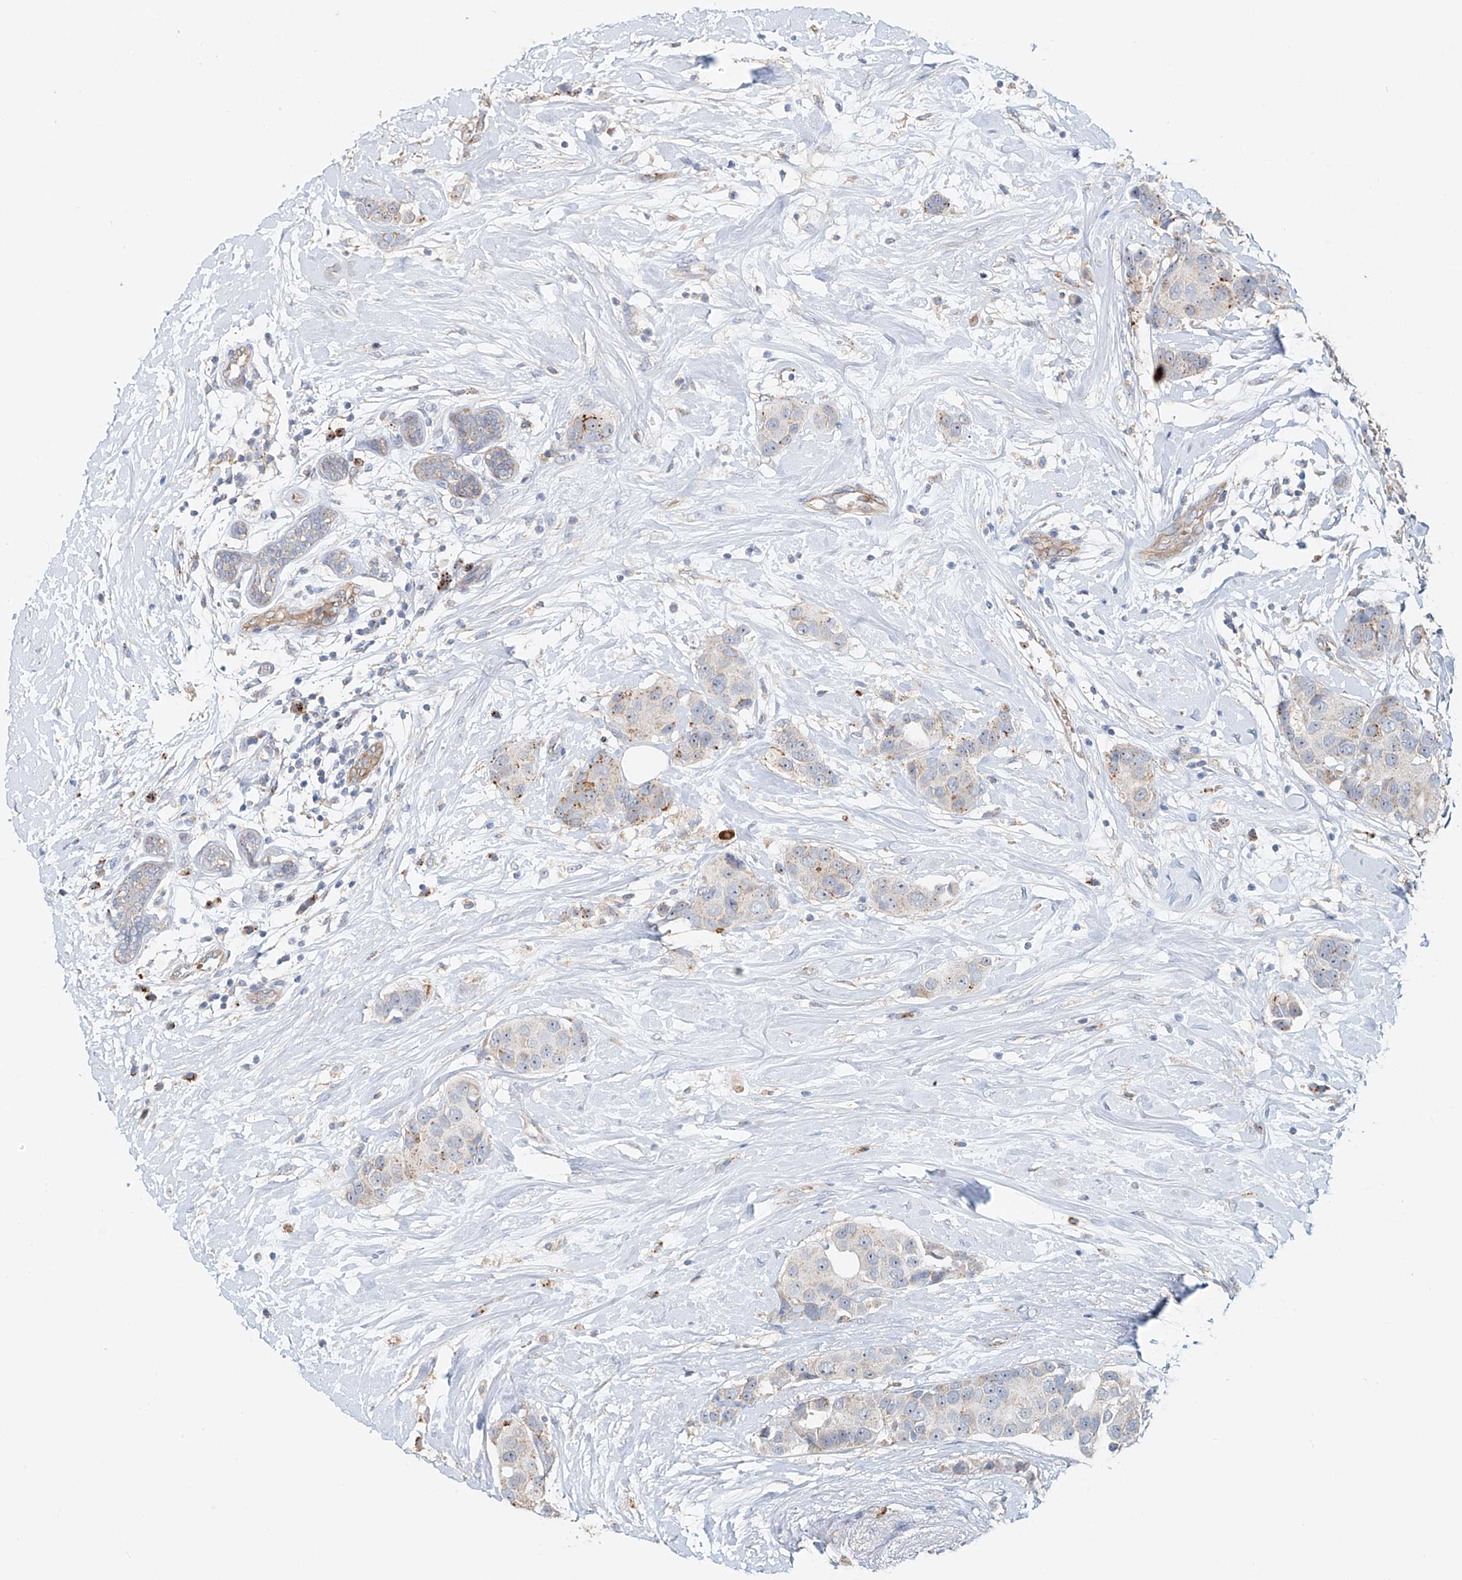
{"staining": {"intensity": "moderate", "quantity": "<25%", "location": "cytoplasmic/membranous"}, "tissue": "breast cancer", "cell_type": "Tumor cells", "image_type": "cancer", "snomed": [{"axis": "morphology", "description": "Normal tissue, NOS"}, {"axis": "morphology", "description": "Duct carcinoma"}, {"axis": "topography", "description": "Breast"}], "caption": "Approximately <25% of tumor cells in human breast intraductal carcinoma demonstrate moderate cytoplasmic/membranous protein expression as visualized by brown immunohistochemical staining.", "gene": "TRIM47", "patient": {"sex": "female", "age": 39}}